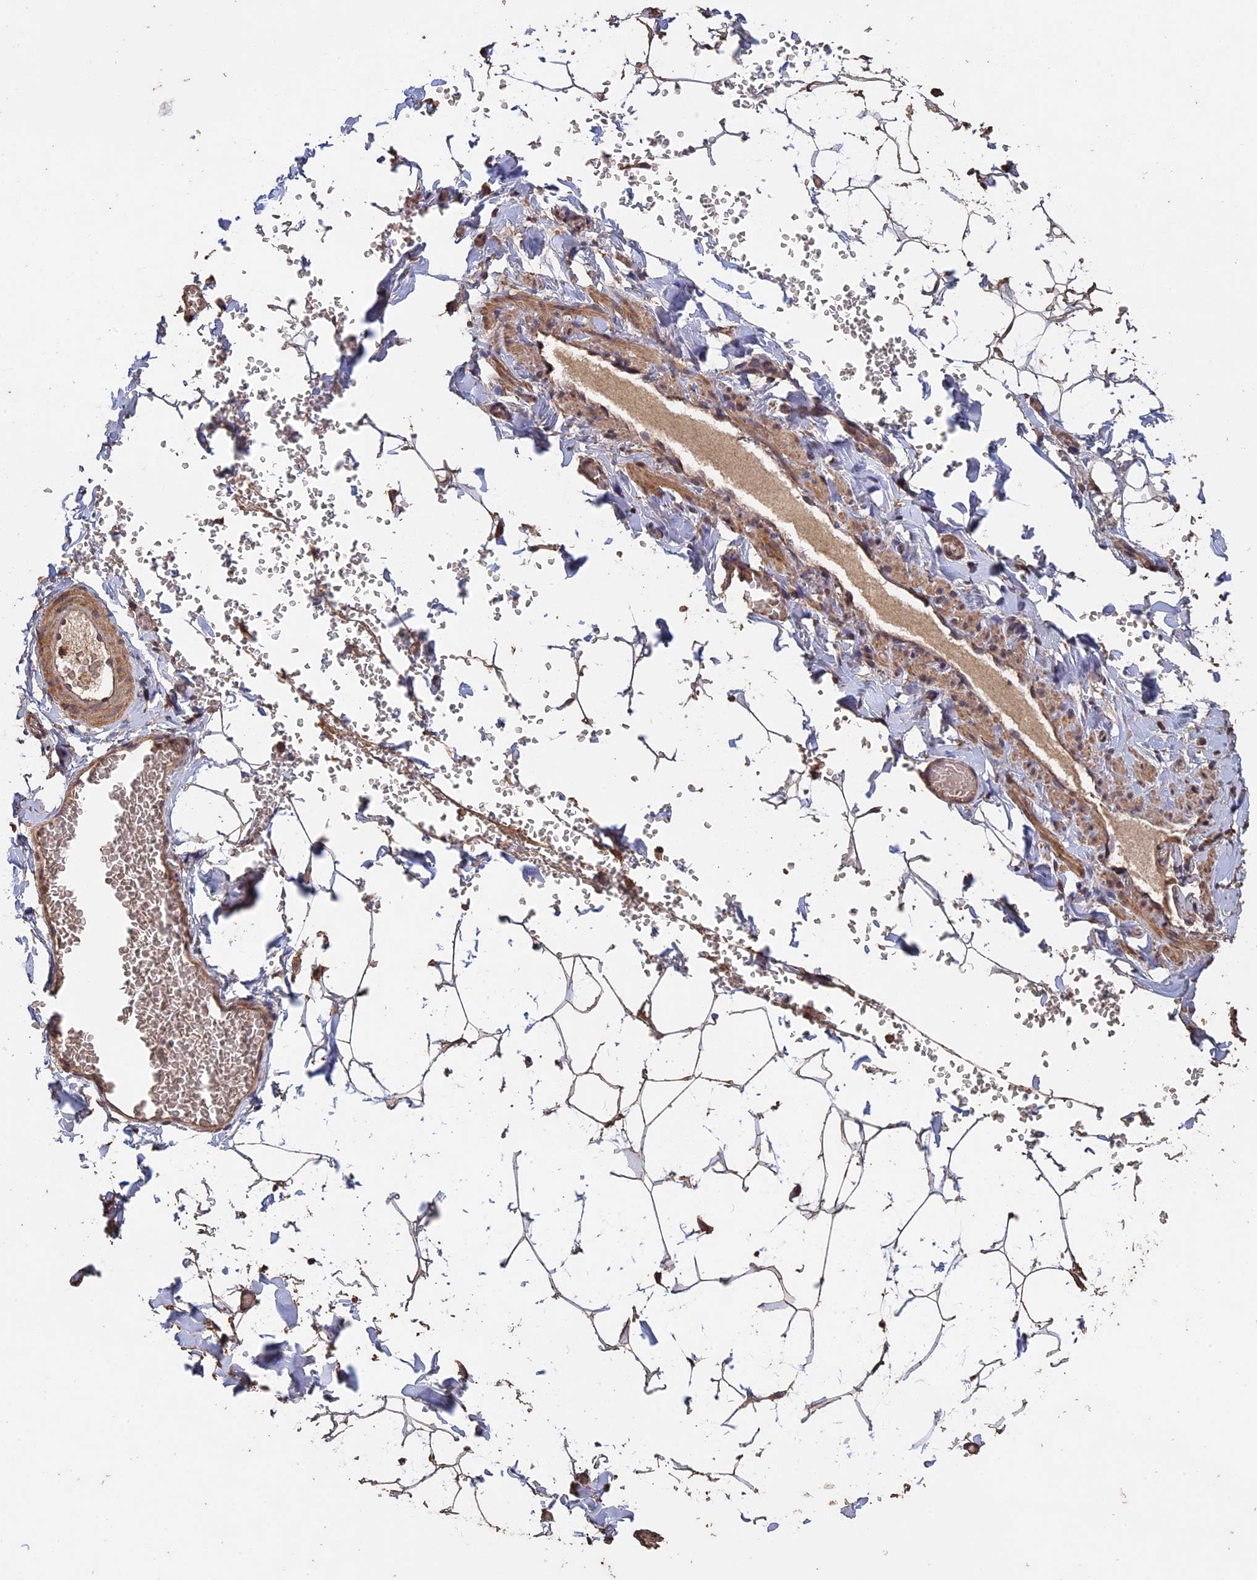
{"staining": {"intensity": "moderate", "quantity": ">75%", "location": "cytoplasmic/membranous"}, "tissue": "adipose tissue", "cell_type": "Adipocytes", "image_type": "normal", "snomed": [{"axis": "morphology", "description": "Normal tissue, NOS"}, {"axis": "topography", "description": "Gallbladder"}, {"axis": "topography", "description": "Peripheral nerve tissue"}], "caption": "Immunohistochemistry (DAB) staining of normal human adipose tissue displays moderate cytoplasmic/membranous protein staining in about >75% of adipocytes.", "gene": "HUNK", "patient": {"sex": "male", "age": 38}}